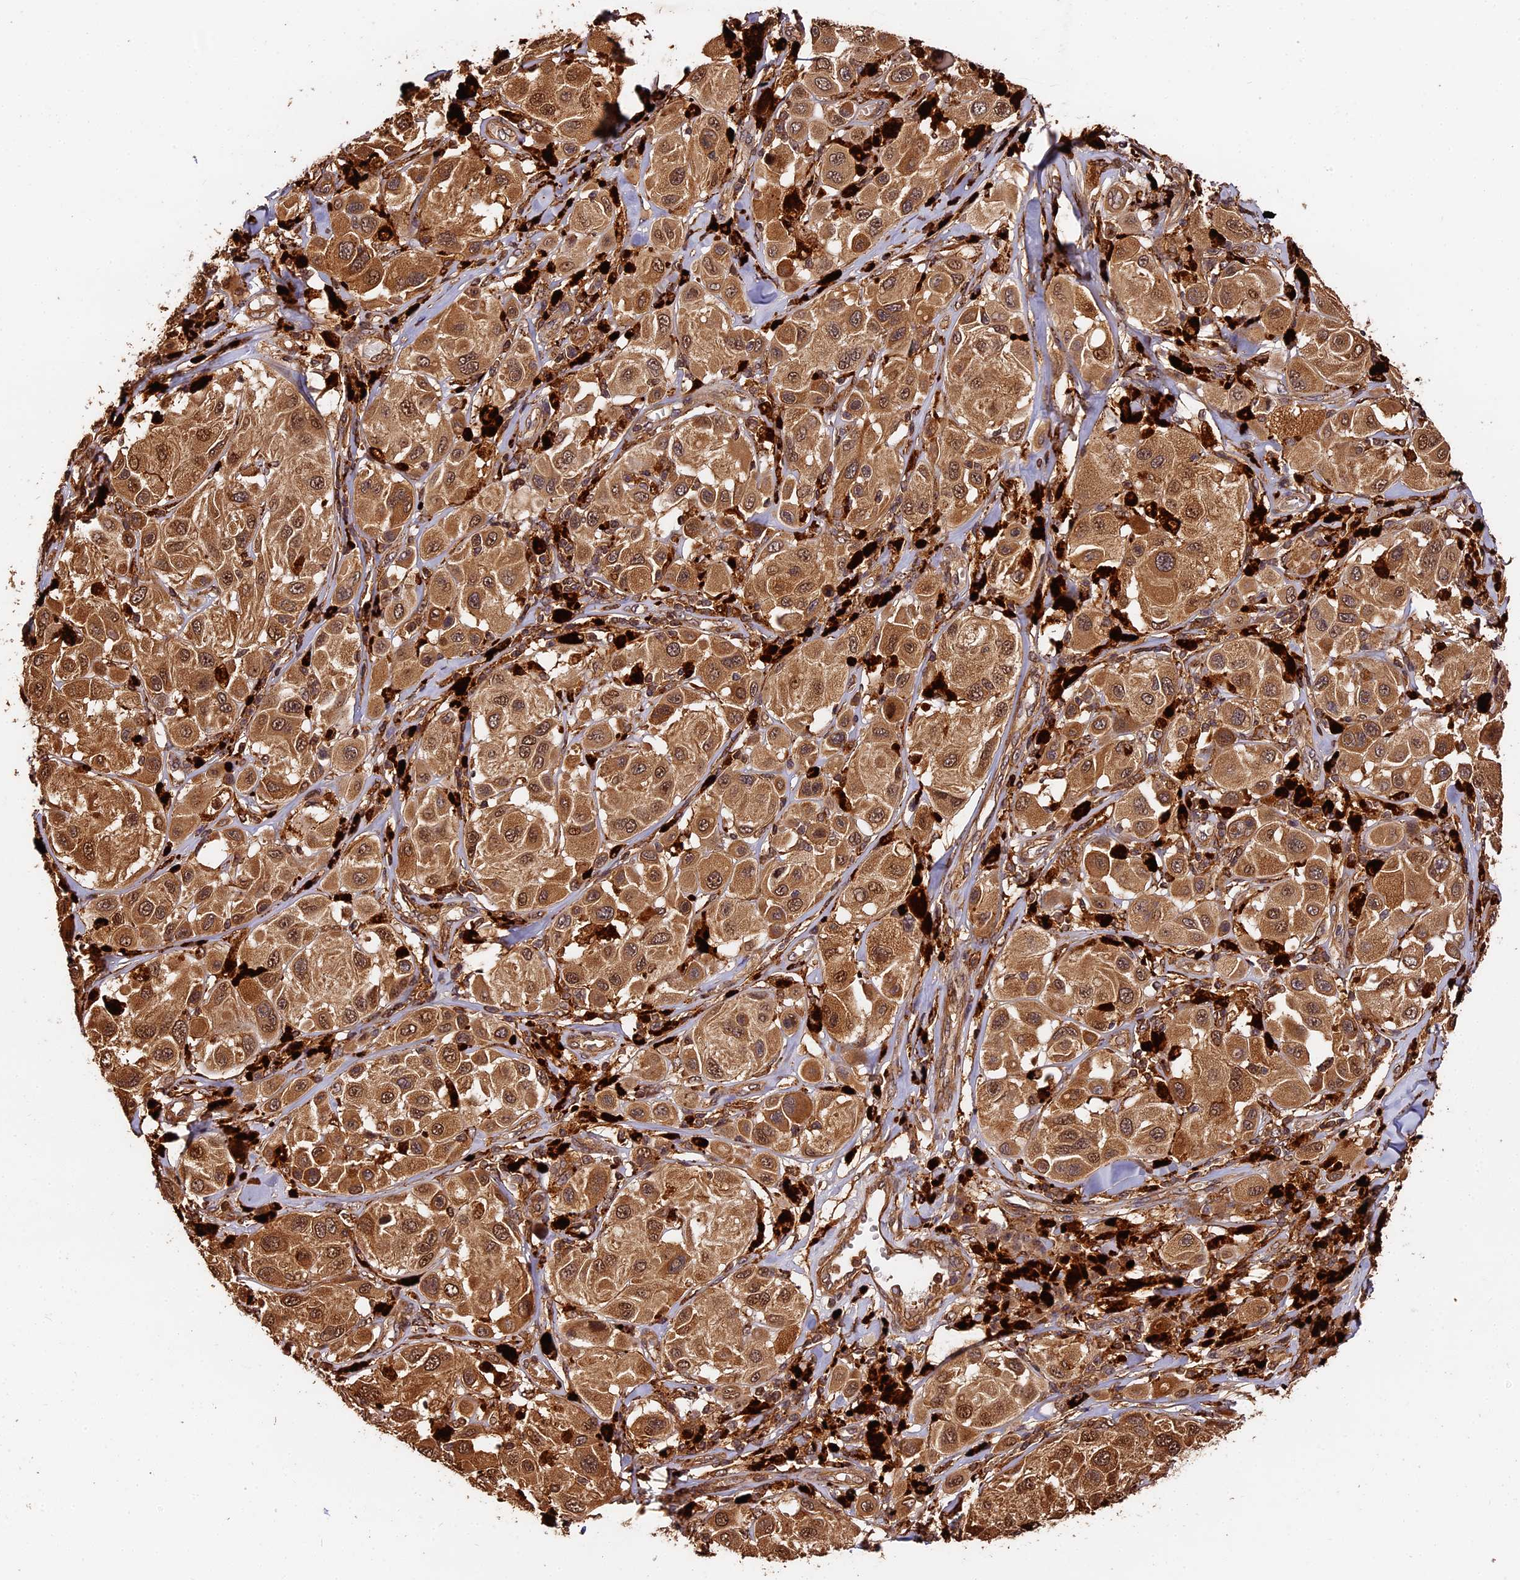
{"staining": {"intensity": "moderate", "quantity": ">75%", "location": "cytoplasmic/membranous,nuclear"}, "tissue": "melanoma", "cell_type": "Tumor cells", "image_type": "cancer", "snomed": [{"axis": "morphology", "description": "Malignant melanoma, Metastatic site"}, {"axis": "topography", "description": "Skin"}], "caption": "Malignant melanoma (metastatic site) was stained to show a protein in brown. There is medium levels of moderate cytoplasmic/membranous and nuclear positivity in approximately >75% of tumor cells. The protein of interest is shown in brown color, while the nuclei are stained blue.", "gene": "MMP15", "patient": {"sex": "male", "age": 41}}